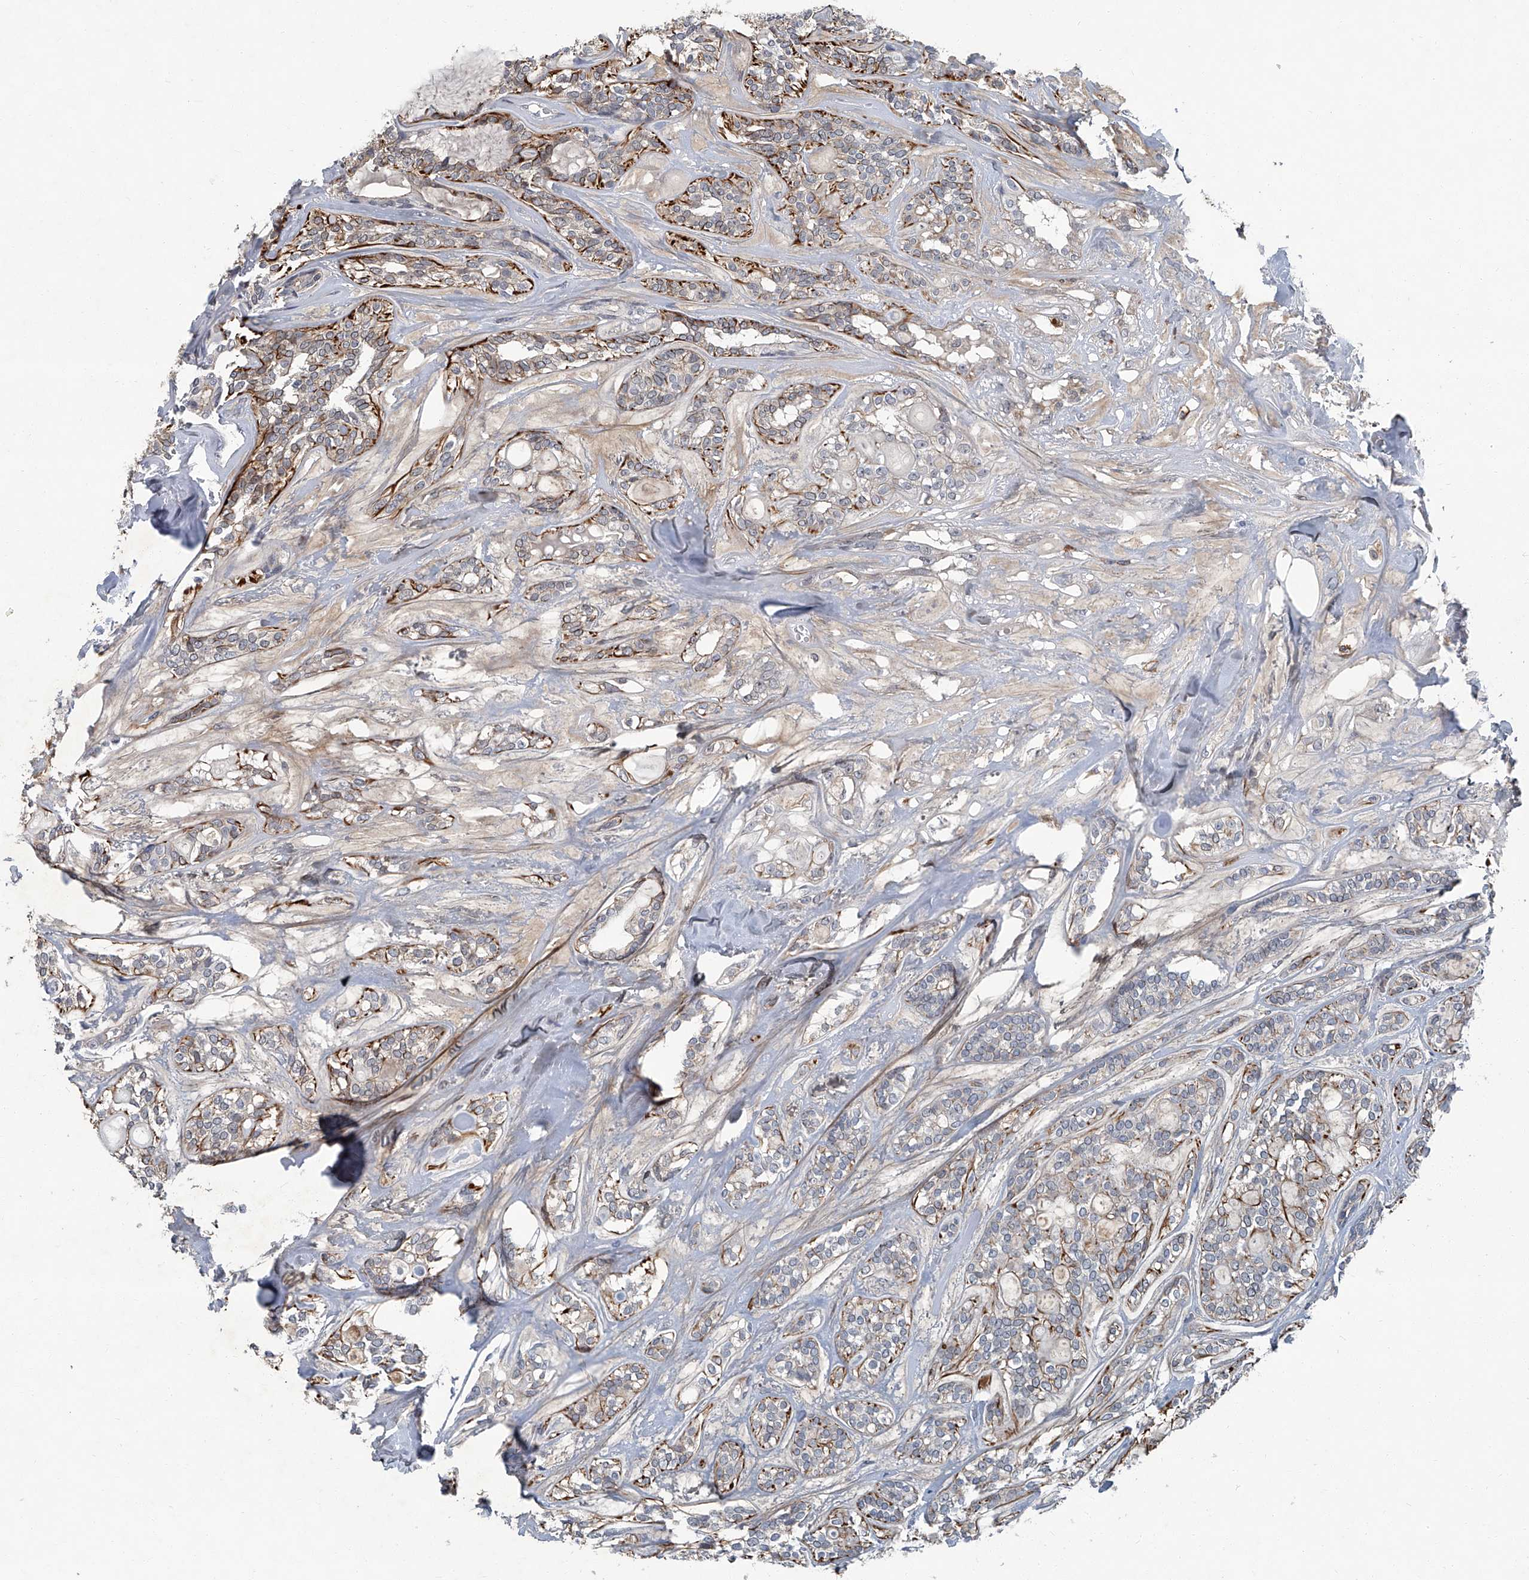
{"staining": {"intensity": "moderate", "quantity": "<25%", "location": "cytoplasmic/membranous"}, "tissue": "head and neck cancer", "cell_type": "Tumor cells", "image_type": "cancer", "snomed": [{"axis": "morphology", "description": "Adenocarcinoma, NOS"}, {"axis": "topography", "description": "Head-Neck"}], "caption": "Head and neck cancer was stained to show a protein in brown. There is low levels of moderate cytoplasmic/membranous expression in approximately <25% of tumor cells.", "gene": "AKNAD1", "patient": {"sex": "male", "age": 66}}